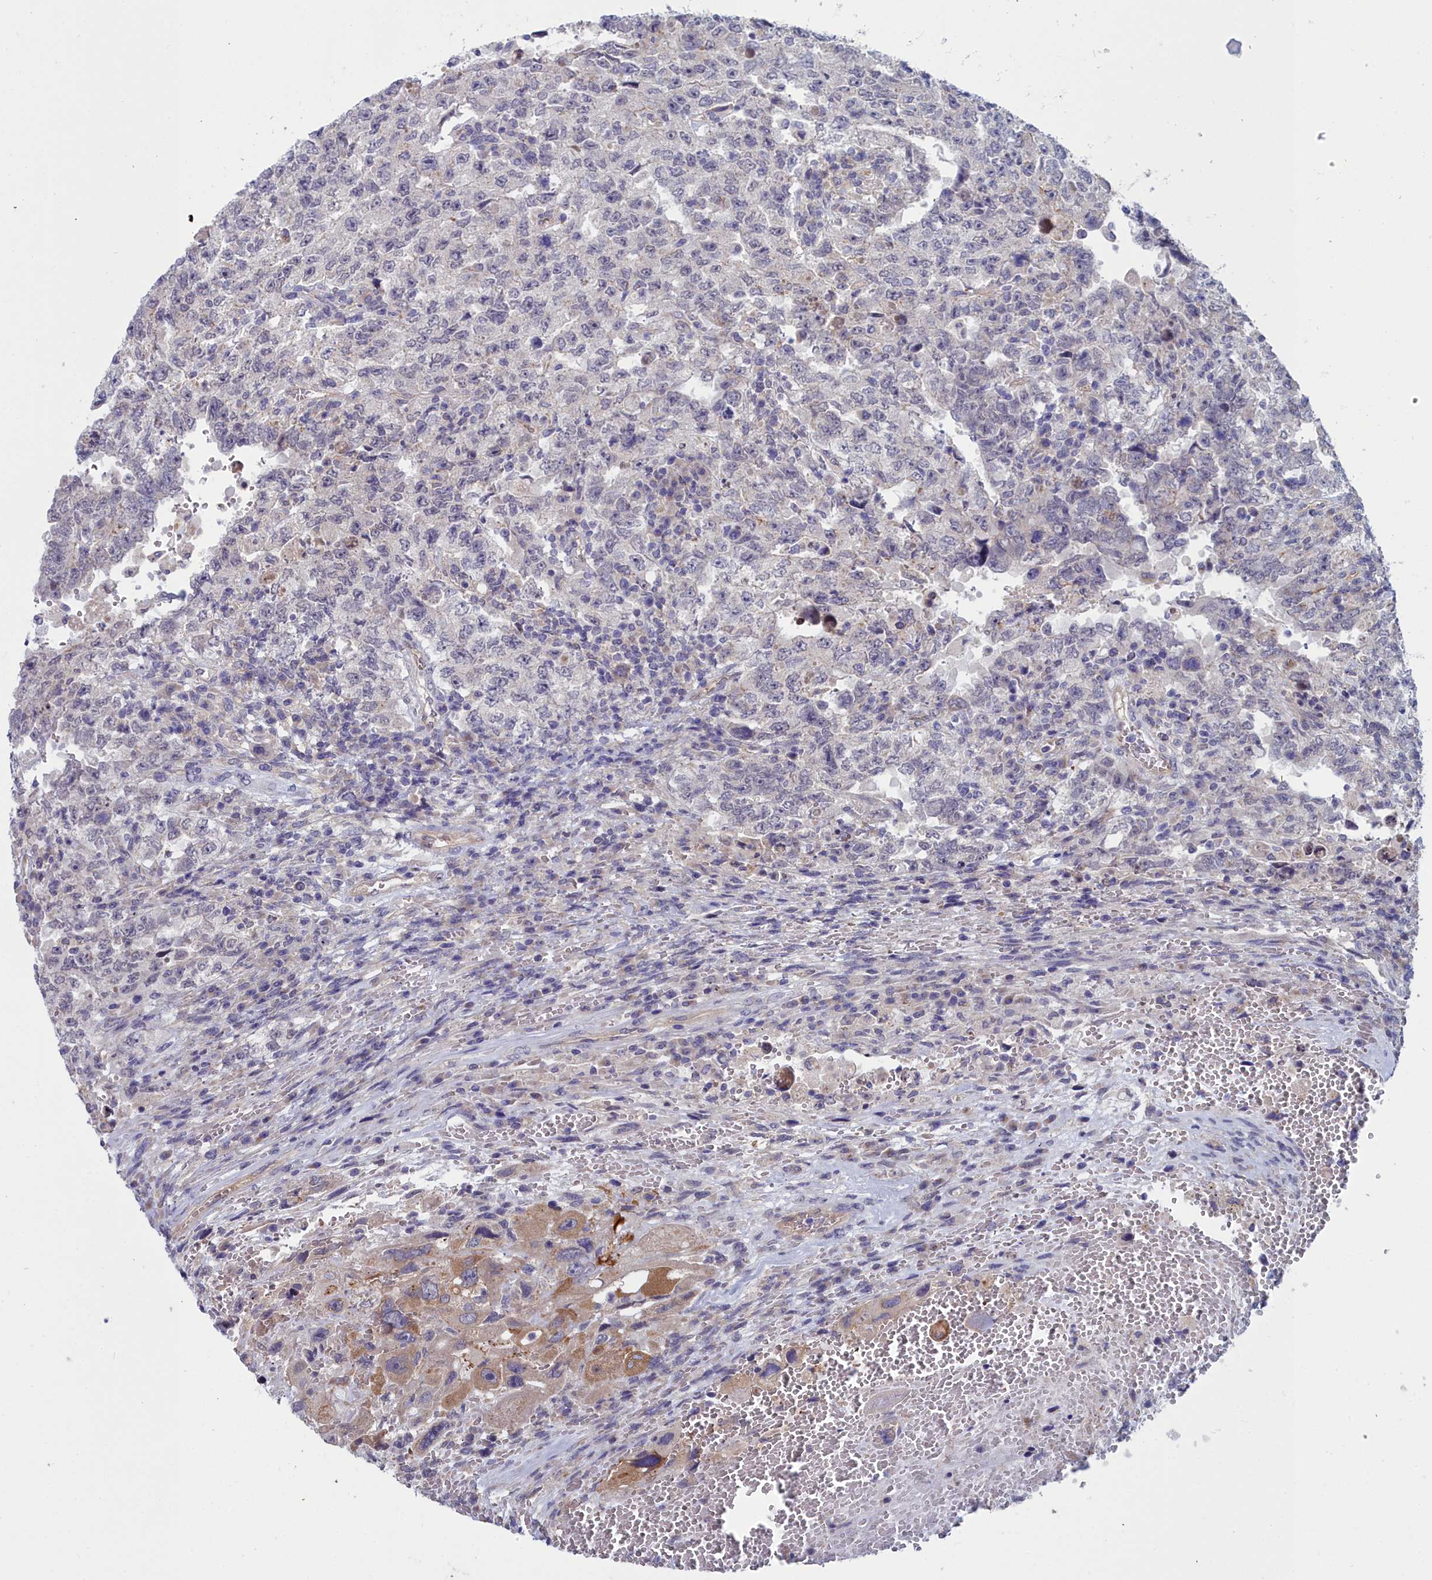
{"staining": {"intensity": "moderate", "quantity": "<25%", "location": "cytoplasmic/membranous"}, "tissue": "testis cancer", "cell_type": "Tumor cells", "image_type": "cancer", "snomed": [{"axis": "morphology", "description": "Carcinoma, Embryonal, NOS"}, {"axis": "topography", "description": "Testis"}], "caption": "IHC image of neoplastic tissue: human testis cancer stained using immunohistochemistry (IHC) exhibits low levels of moderate protein expression localized specifically in the cytoplasmic/membranous of tumor cells, appearing as a cytoplasmic/membranous brown color.", "gene": "RDX", "patient": {"sex": "male", "age": 26}}